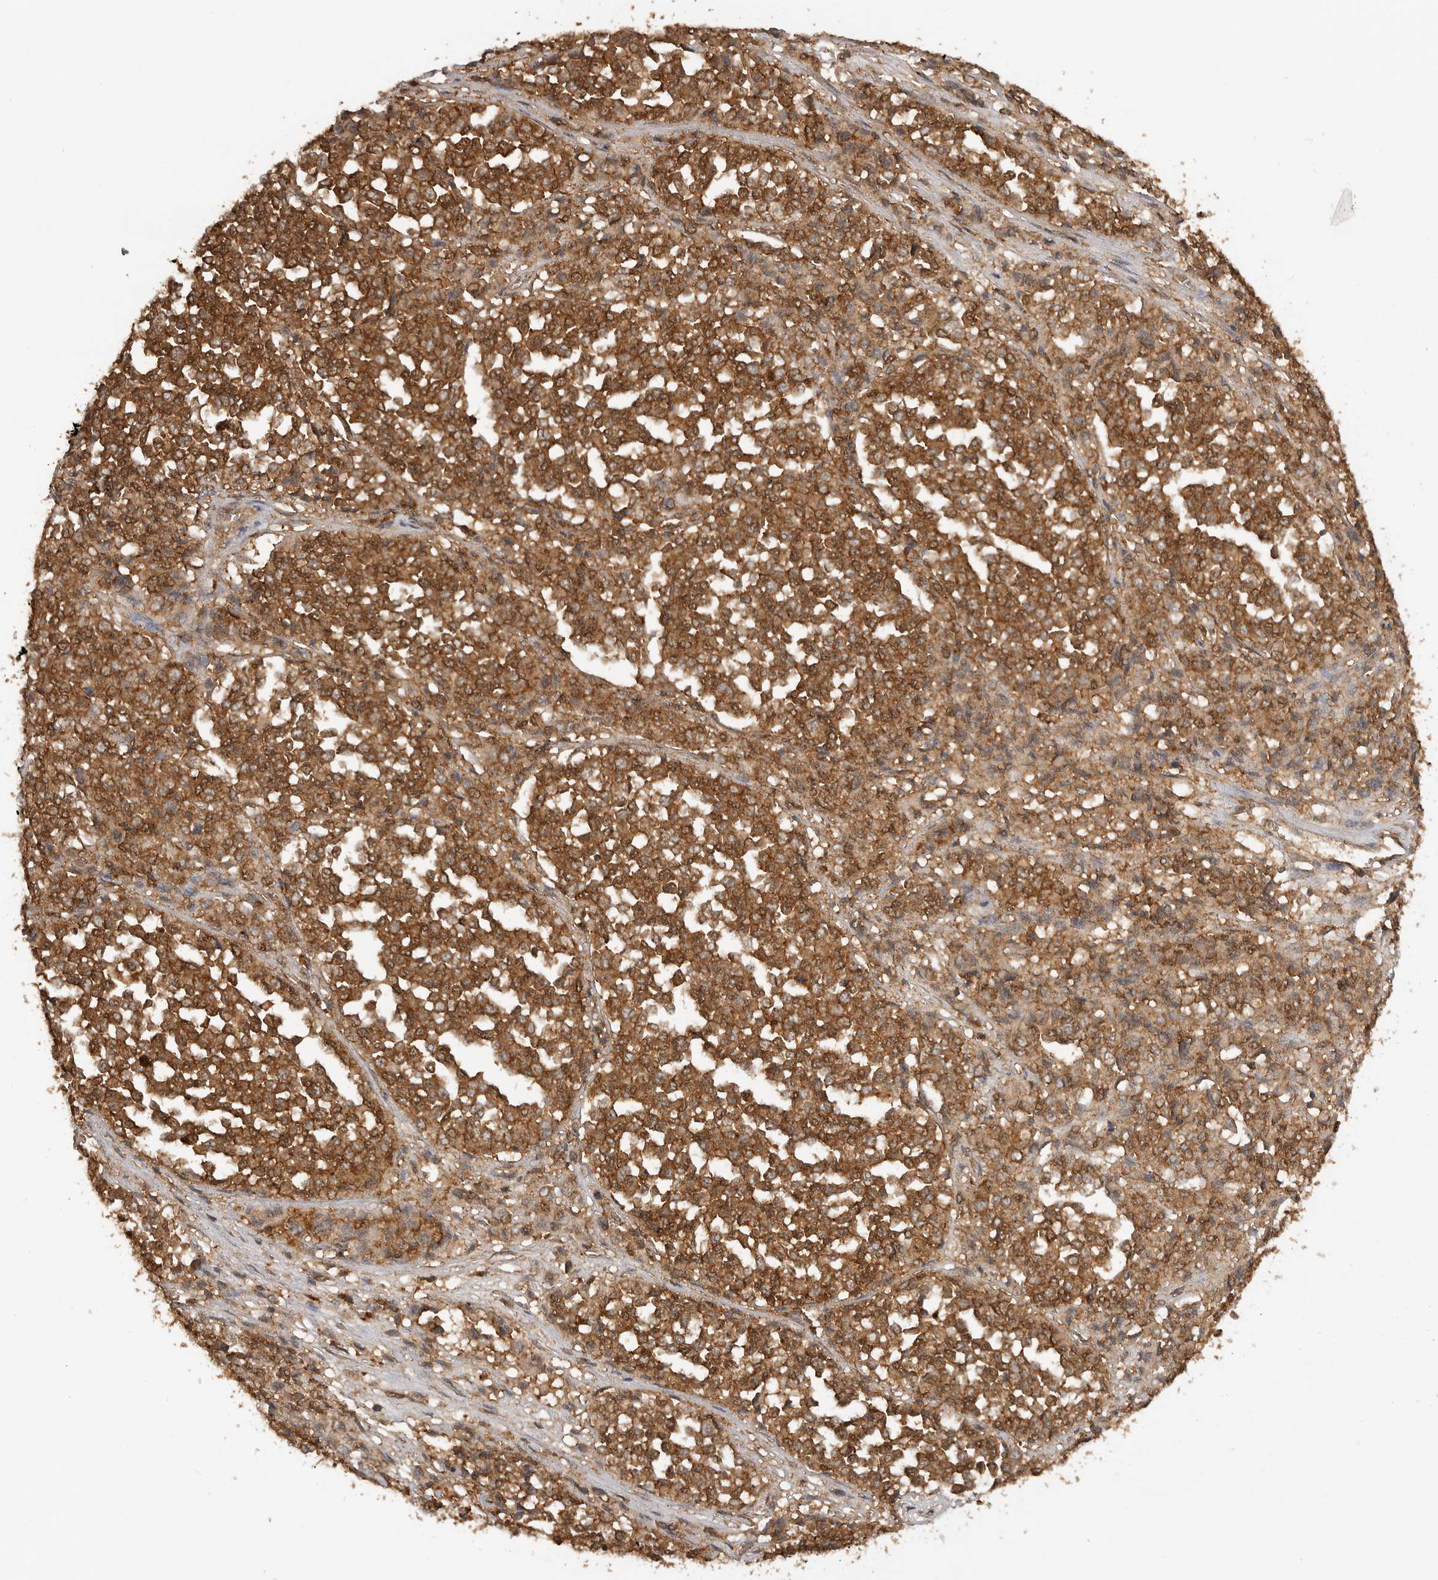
{"staining": {"intensity": "moderate", "quantity": ">75%", "location": "cytoplasmic/membranous"}, "tissue": "melanoma", "cell_type": "Tumor cells", "image_type": "cancer", "snomed": [{"axis": "morphology", "description": "Malignant melanoma, Metastatic site"}, {"axis": "topography", "description": "Pancreas"}], "caption": "An image of melanoma stained for a protein displays moderate cytoplasmic/membranous brown staining in tumor cells.", "gene": "ICOSLG", "patient": {"sex": "female", "age": 30}}